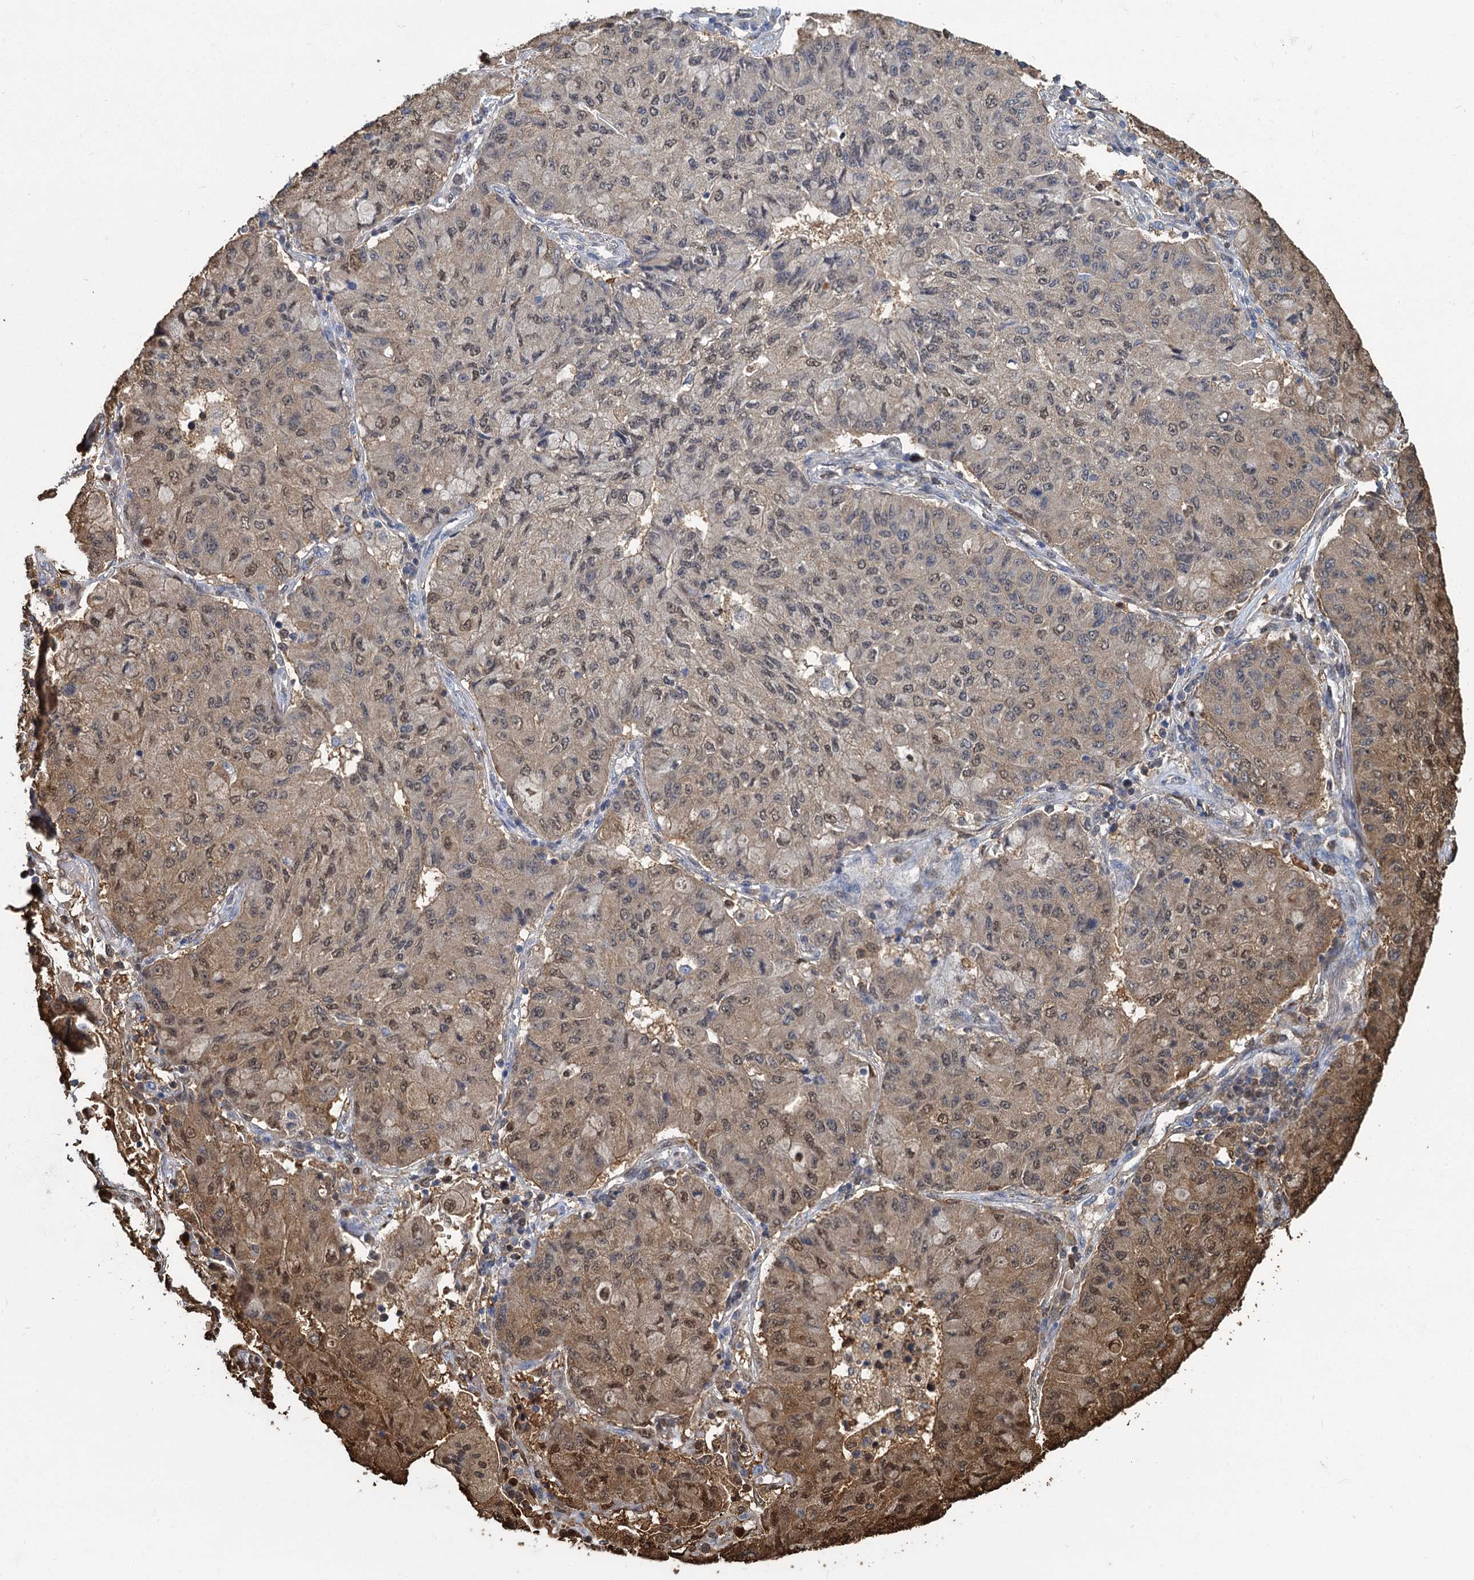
{"staining": {"intensity": "moderate", "quantity": ">75%", "location": "cytoplasmic/membranous,nuclear"}, "tissue": "lung cancer", "cell_type": "Tumor cells", "image_type": "cancer", "snomed": [{"axis": "morphology", "description": "Squamous cell carcinoma, NOS"}, {"axis": "topography", "description": "Lung"}], "caption": "Immunohistochemistry (IHC) micrograph of lung cancer (squamous cell carcinoma) stained for a protein (brown), which demonstrates medium levels of moderate cytoplasmic/membranous and nuclear staining in approximately >75% of tumor cells.", "gene": "S100A6", "patient": {"sex": "male", "age": 74}}